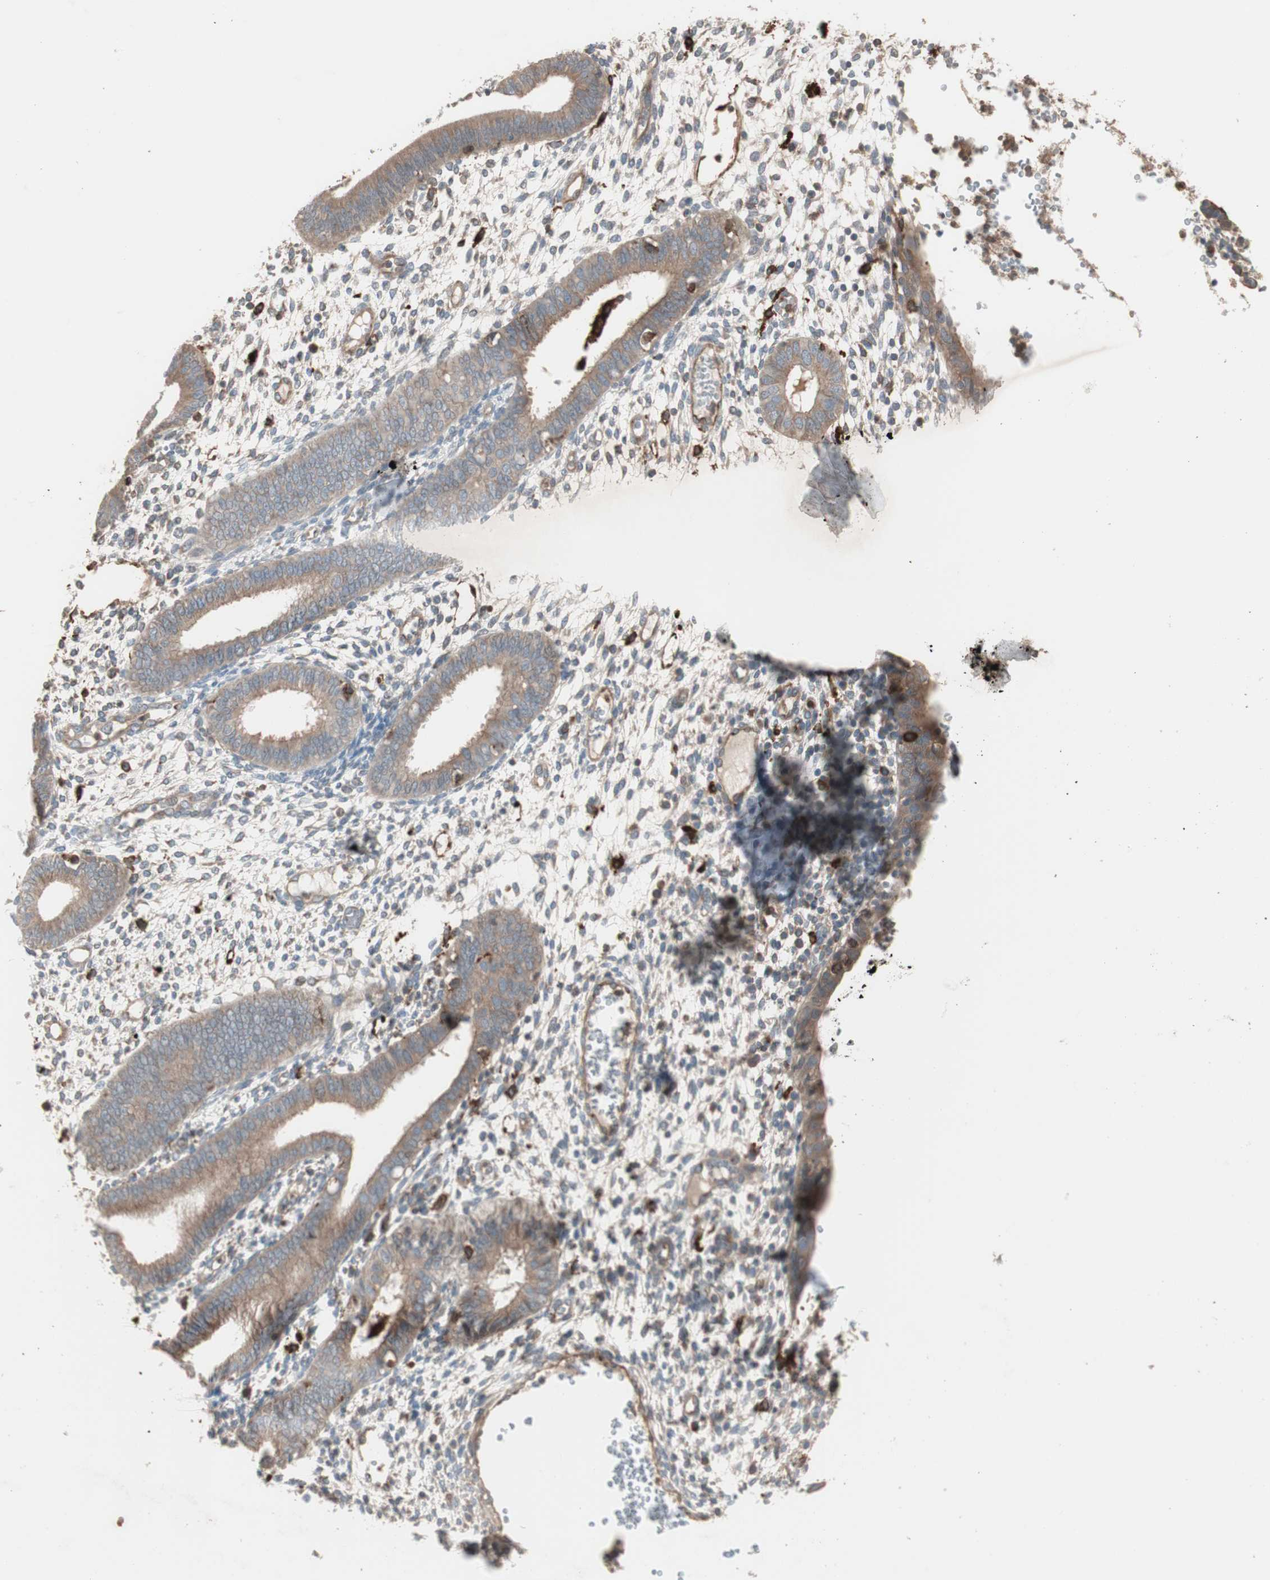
{"staining": {"intensity": "weak", "quantity": "25%-75%", "location": "cytoplasmic/membranous"}, "tissue": "endometrium", "cell_type": "Cells in endometrial stroma", "image_type": "normal", "snomed": [{"axis": "morphology", "description": "Normal tissue, NOS"}, {"axis": "topography", "description": "Endometrium"}], "caption": "Brown immunohistochemical staining in benign human endometrium reveals weak cytoplasmic/membranous staining in approximately 25%-75% of cells in endometrial stroma. (Stains: DAB (3,3'-diaminobenzidine) in brown, nuclei in blue, Microscopy: brightfield microscopy at high magnification).", "gene": "STAB1", "patient": {"sex": "female", "age": 35}}